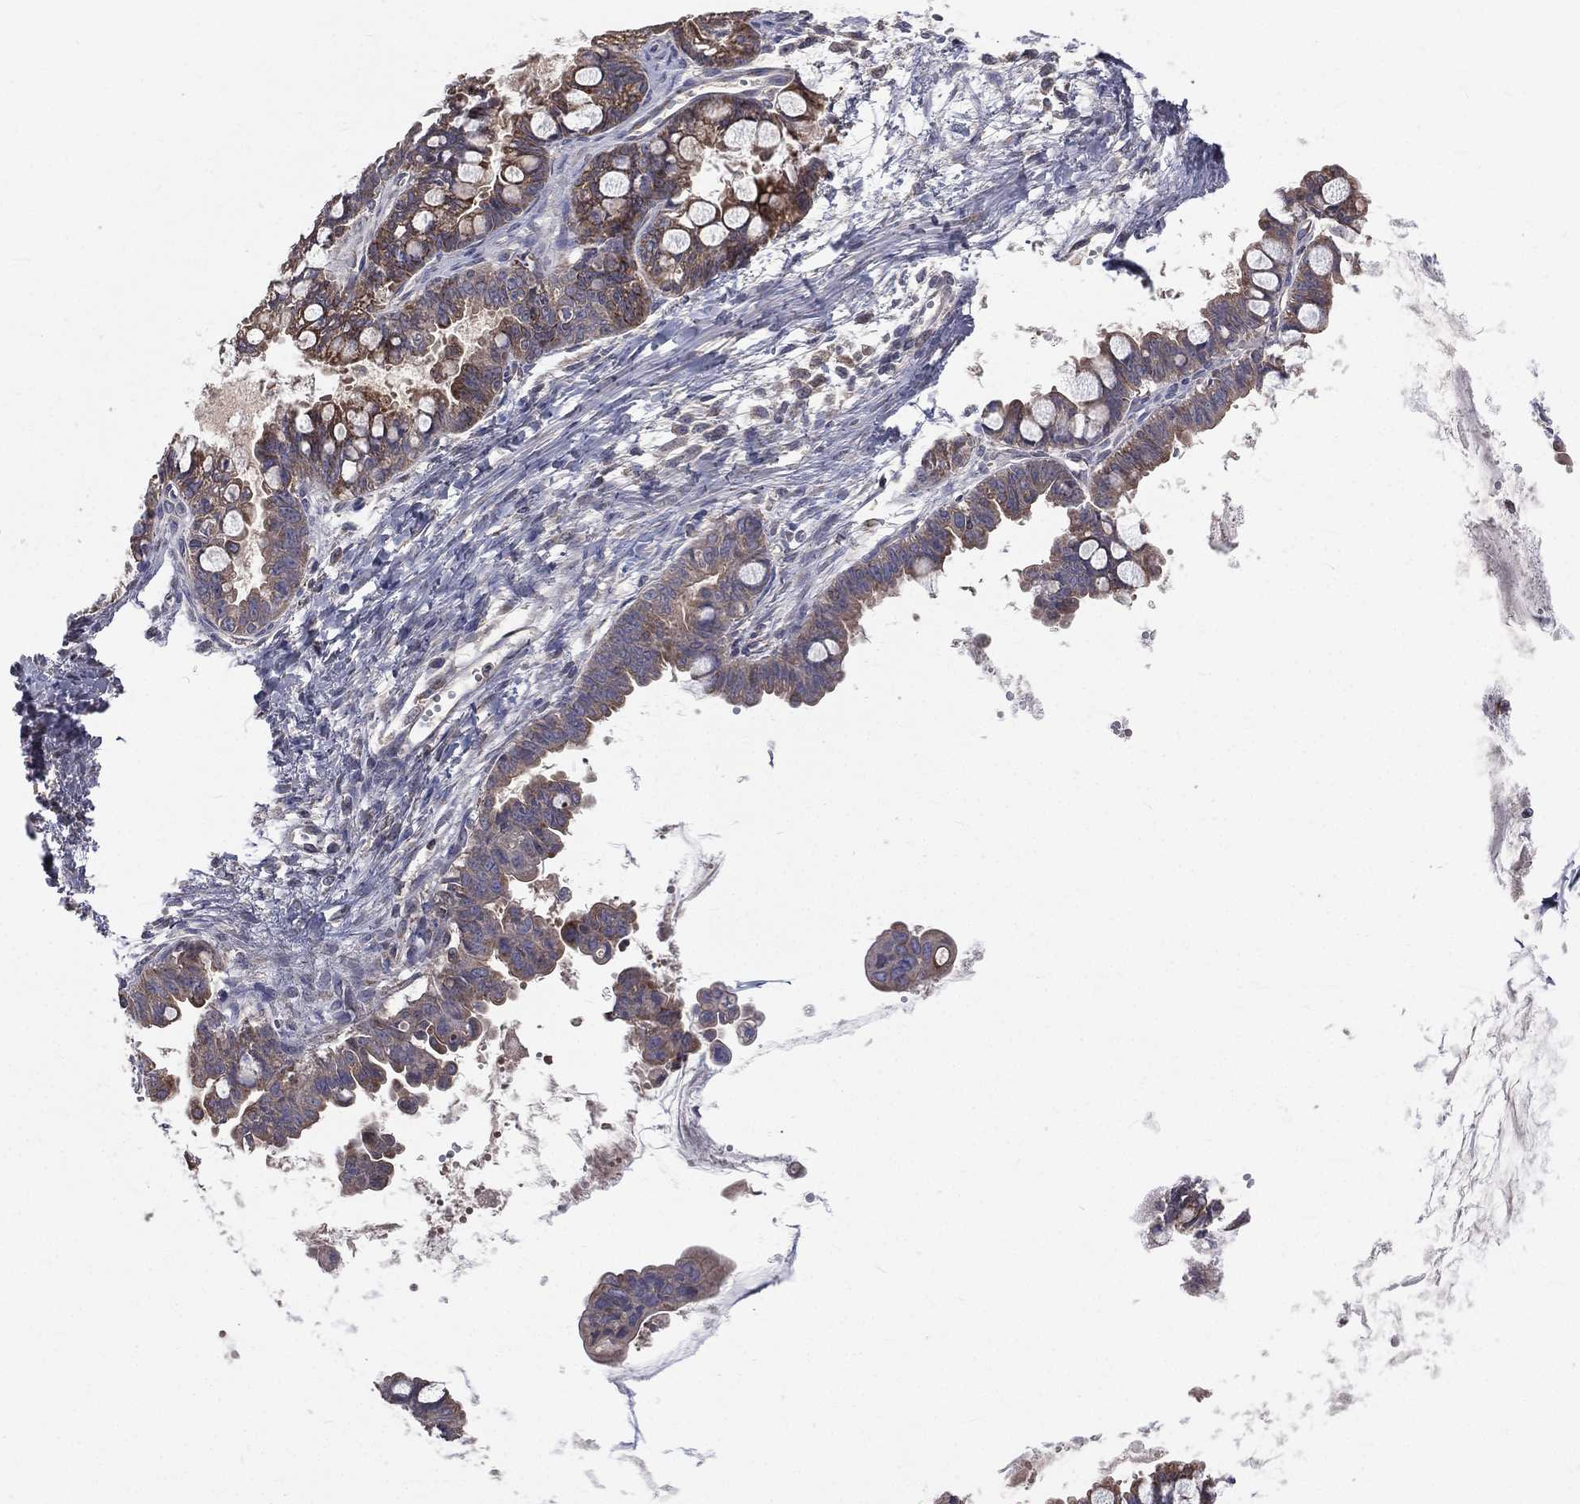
{"staining": {"intensity": "moderate", "quantity": "<25%", "location": "cytoplasmic/membranous"}, "tissue": "ovarian cancer", "cell_type": "Tumor cells", "image_type": "cancer", "snomed": [{"axis": "morphology", "description": "Cystadenocarcinoma, mucinous, NOS"}, {"axis": "topography", "description": "Ovary"}], "caption": "Ovarian cancer (mucinous cystadenocarcinoma) stained with immunohistochemistry displays moderate cytoplasmic/membranous staining in about <25% of tumor cells.", "gene": "GPD1", "patient": {"sex": "female", "age": 63}}